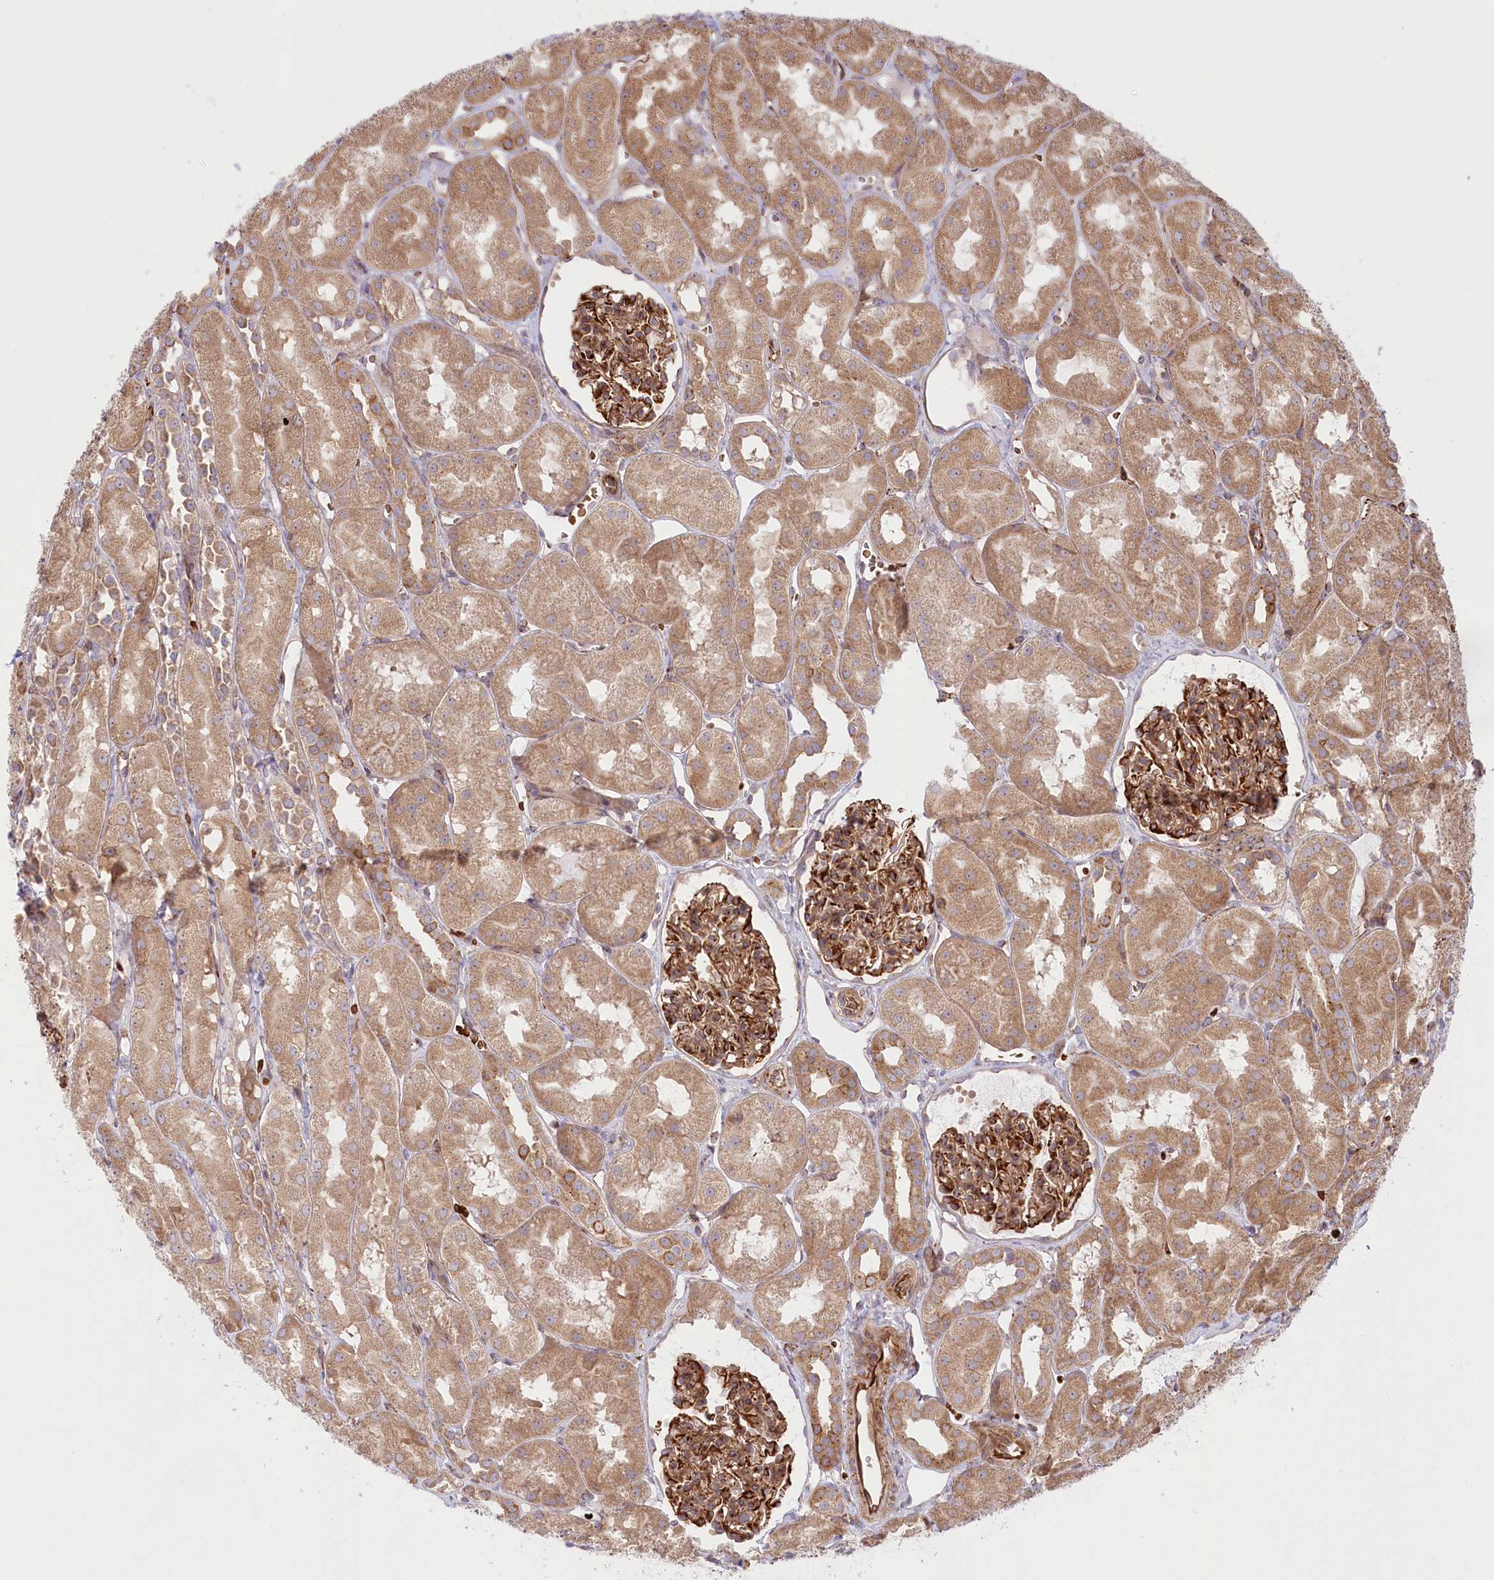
{"staining": {"intensity": "strong", "quantity": ">75%", "location": "cytoplasmic/membranous"}, "tissue": "kidney", "cell_type": "Cells in glomeruli", "image_type": "normal", "snomed": [{"axis": "morphology", "description": "Normal tissue, NOS"}, {"axis": "topography", "description": "Kidney"}, {"axis": "topography", "description": "Urinary bladder"}], "caption": "Brown immunohistochemical staining in unremarkable kidney exhibits strong cytoplasmic/membranous expression in about >75% of cells in glomeruli. Using DAB (brown) and hematoxylin (blue) stains, captured at high magnification using brightfield microscopy.", "gene": "COMMD3", "patient": {"sex": "male", "age": 16}}